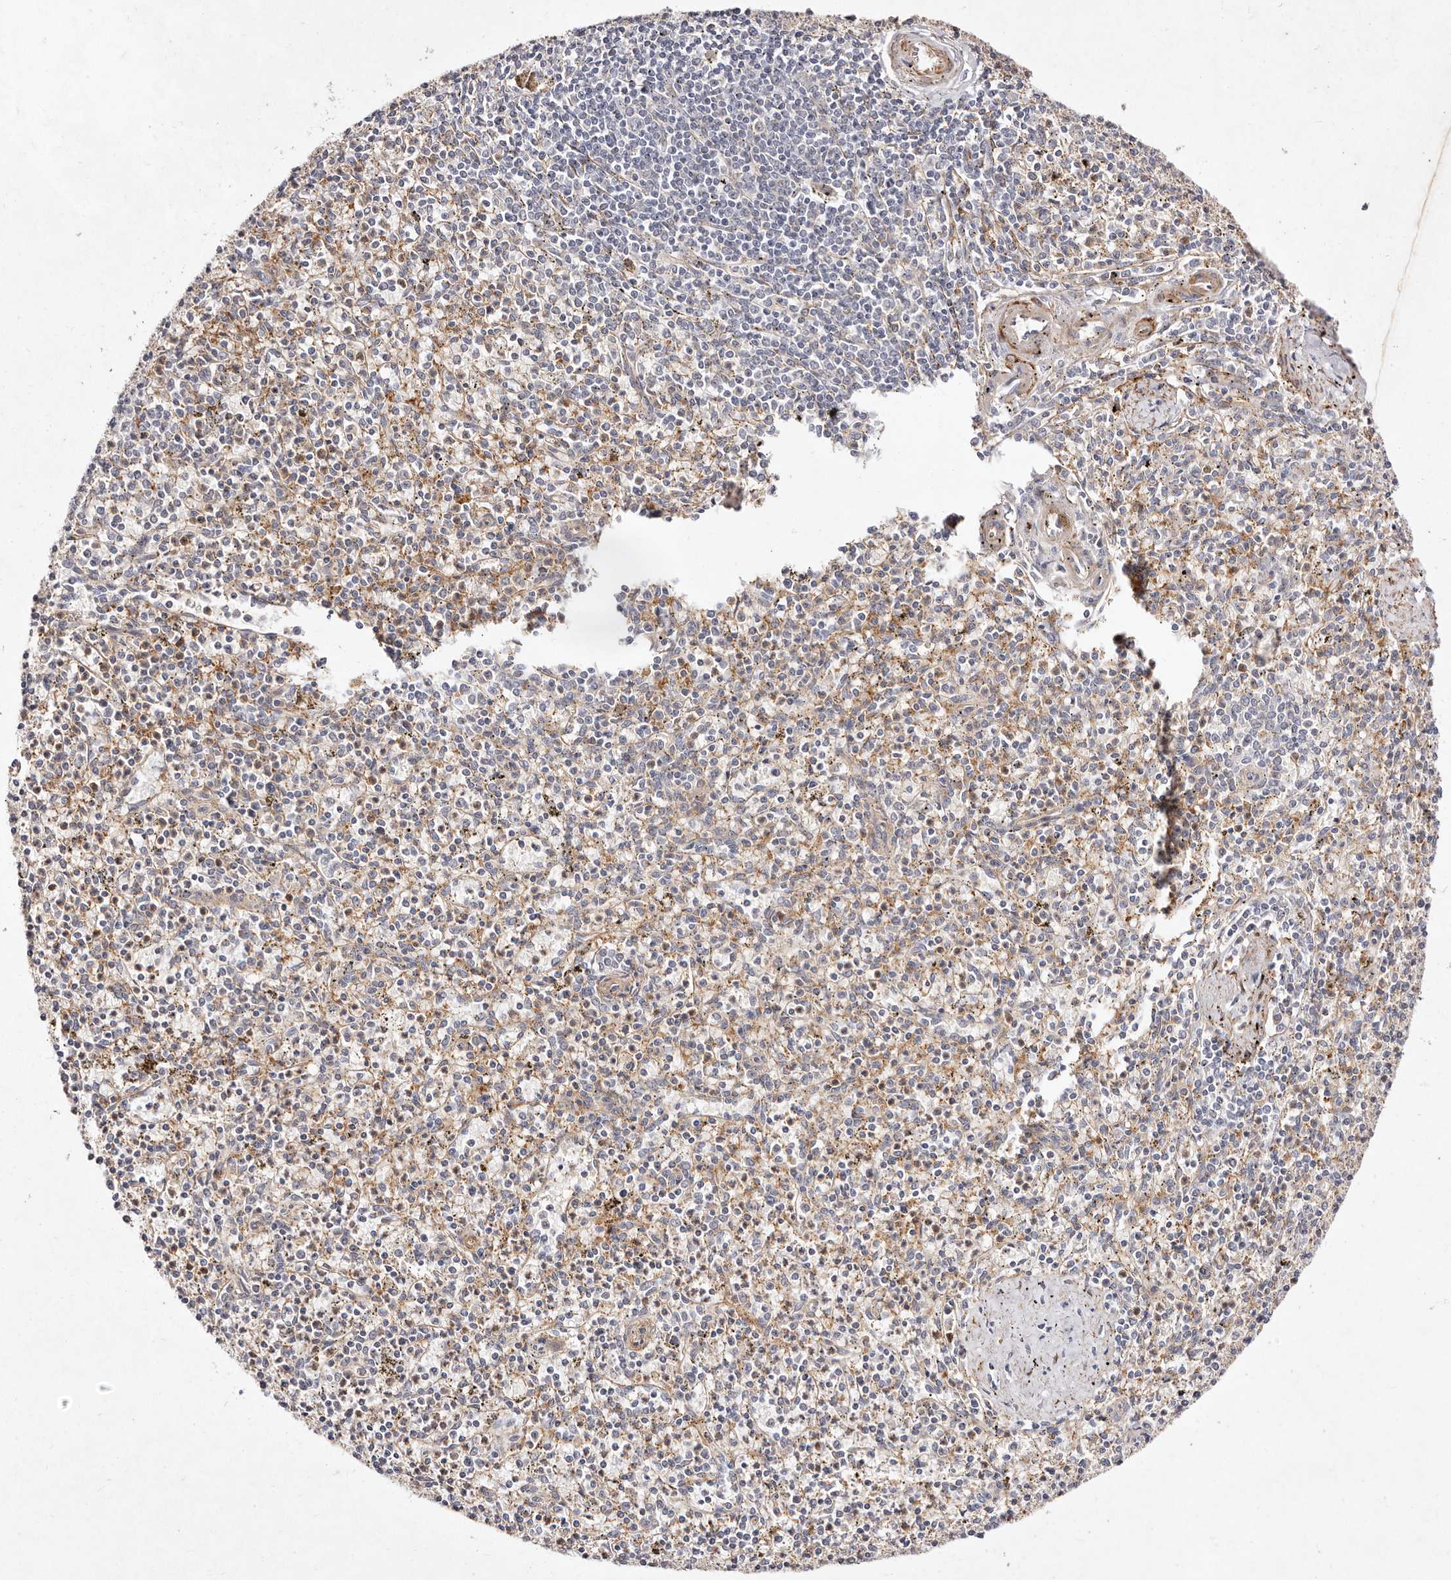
{"staining": {"intensity": "weak", "quantity": "<25%", "location": "cytoplasmic/membranous"}, "tissue": "spleen", "cell_type": "Cells in red pulp", "image_type": "normal", "snomed": [{"axis": "morphology", "description": "Normal tissue, NOS"}, {"axis": "topography", "description": "Spleen"}], "caption": "An image of human spleen is negative for staining in cells in red pulp. Nuclei are stained in blue.", "gene": "MTMR11", "patient": {"sex": "male", "age": 72}}